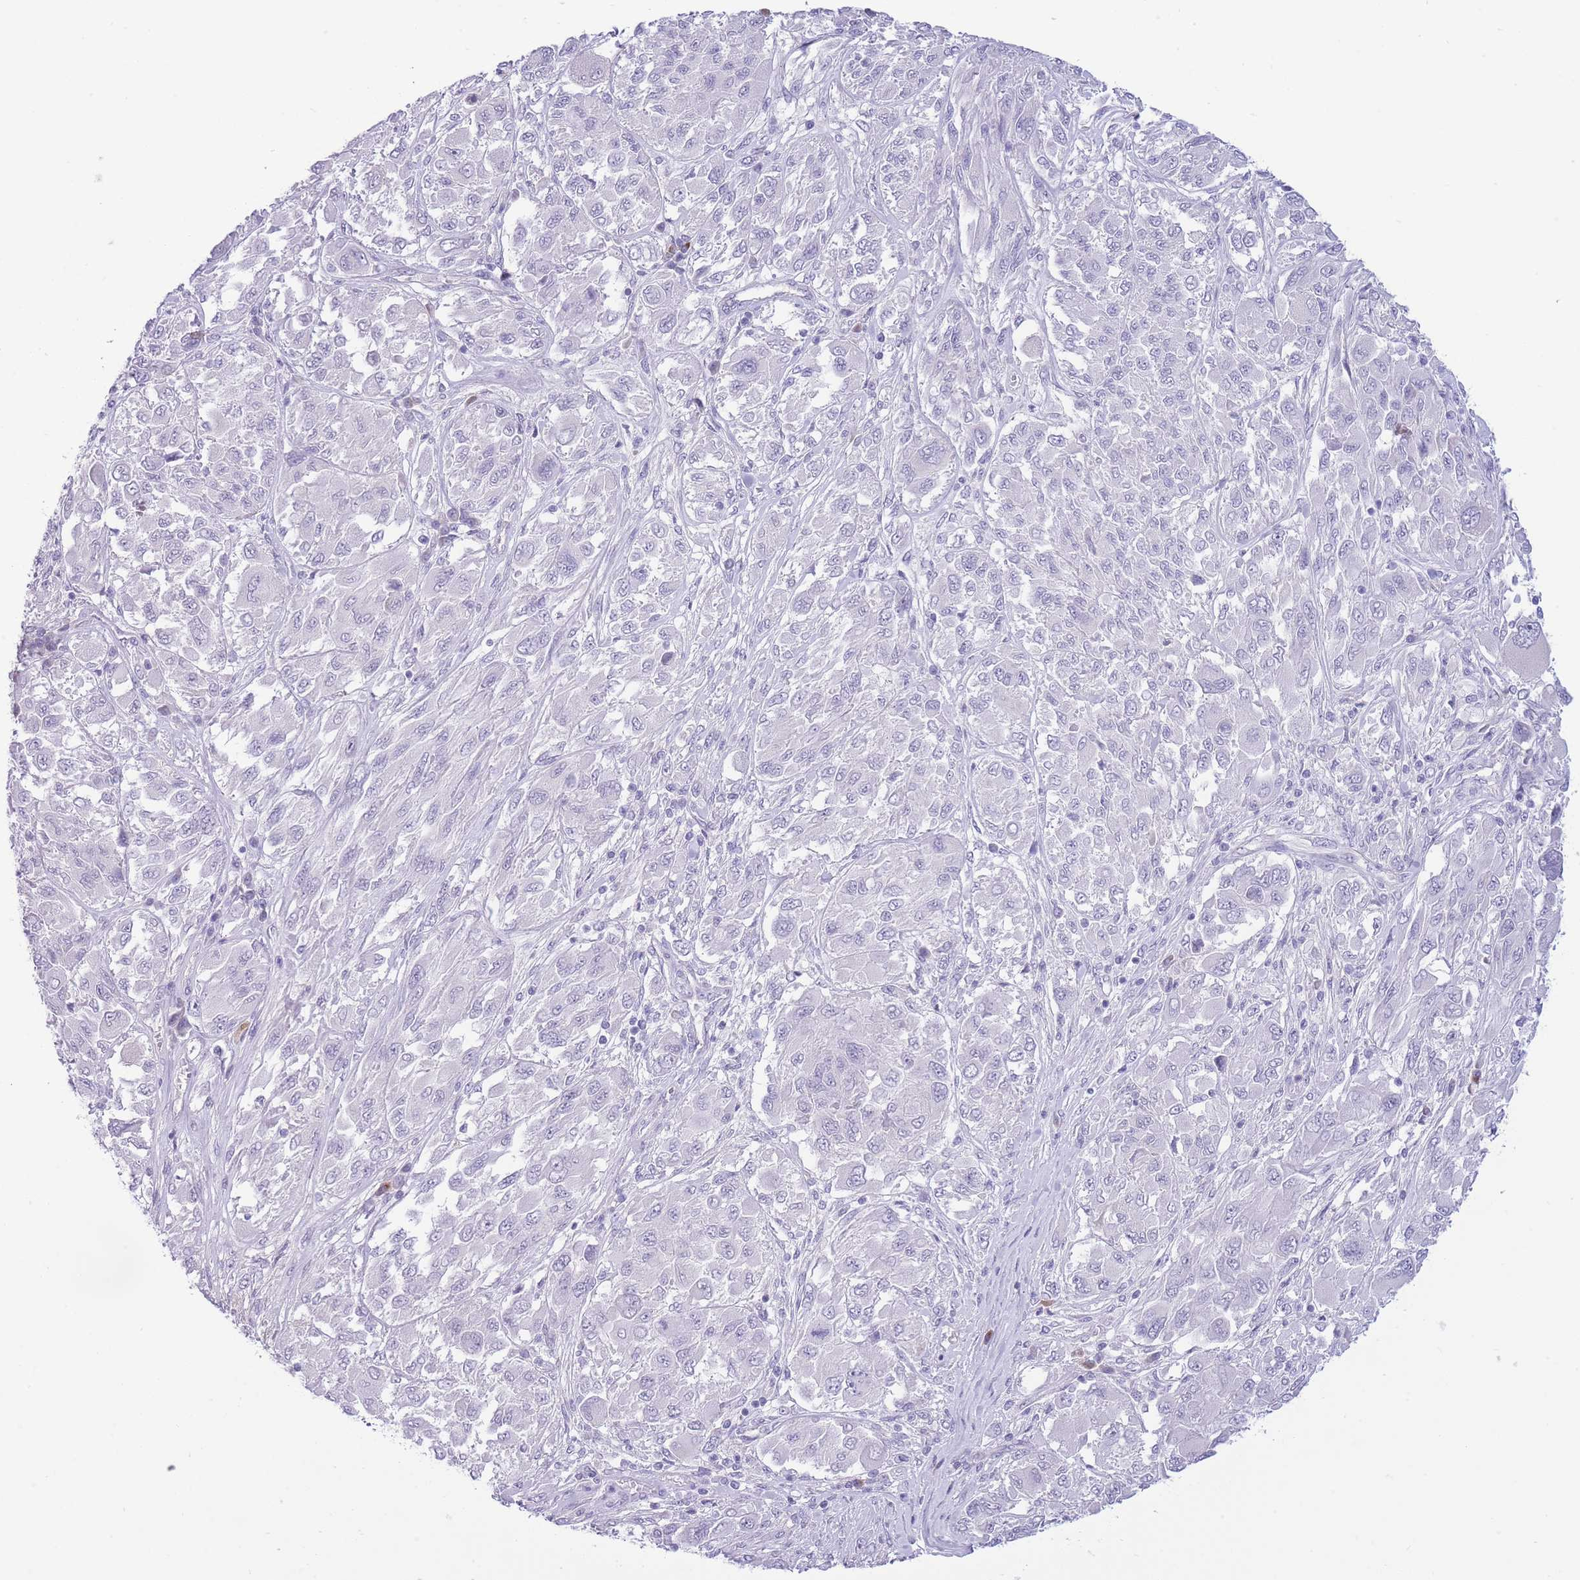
{"staining": {"intensity": "negative", "quantity": "none", "location": "none"}, "tissue": "melanoma", "cell_type": "Tumor cells", "image_type": "cancer", "snomed": [{"axis": "morphology", "description": "Malignant melanoma, NOS"}, {"axis": "topography", "description": "Skin"}], "caption": "There is no significant positivity in tumor cells of malignant melanoma.", "gene": "ASAP3", "patient": {"sex": "female", "age": 91}}